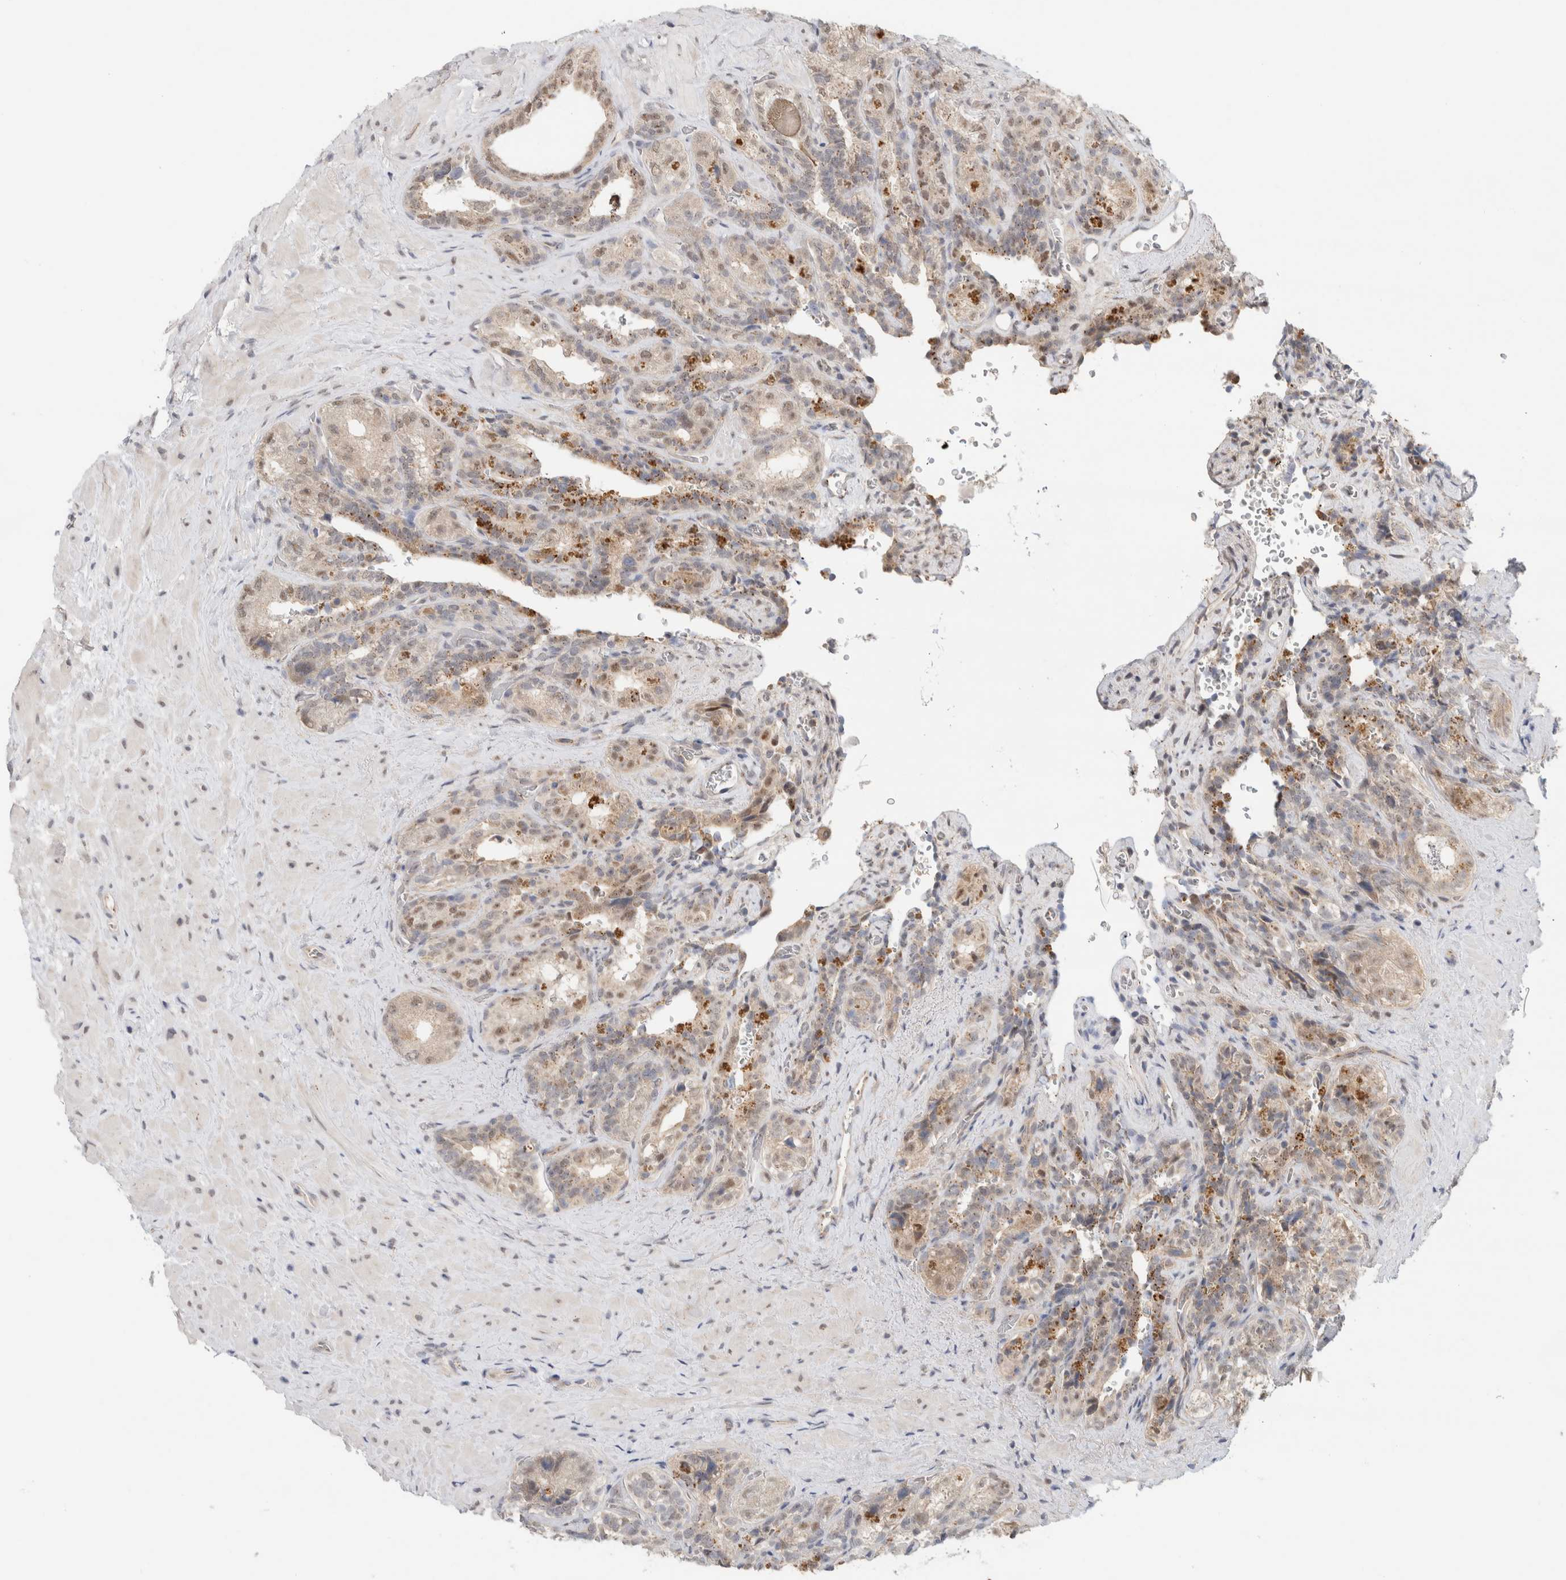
{"staining": {"intensity": "weak", "quantity": "25%-75%", "location": "cytoplasmic/membranous"}, "tissue": "seminal vesicle", "cell_type": "Glandular cells", "image_type": "normal", "snomed": [{"axis": "morphology", "description": "Normal tissue, NOS"}, {"axis": "topography", "description": "Prostate"}, {"axis": "topography", "description": "Seminal veicle"}], "caption": "Immunohistochemistry (IHC) micrograph of benign seminal vesicle: human seminal vesicle stained using immunohistochemistry demonstrates low levels of weak protein expression localized specifically in the cytoplasmic/membranous of glandular cells, appearing as a cytoplasmic/membranous brown color.", "gene": "EIF4G3", "patient": {"sex": "male", "age": 67}}